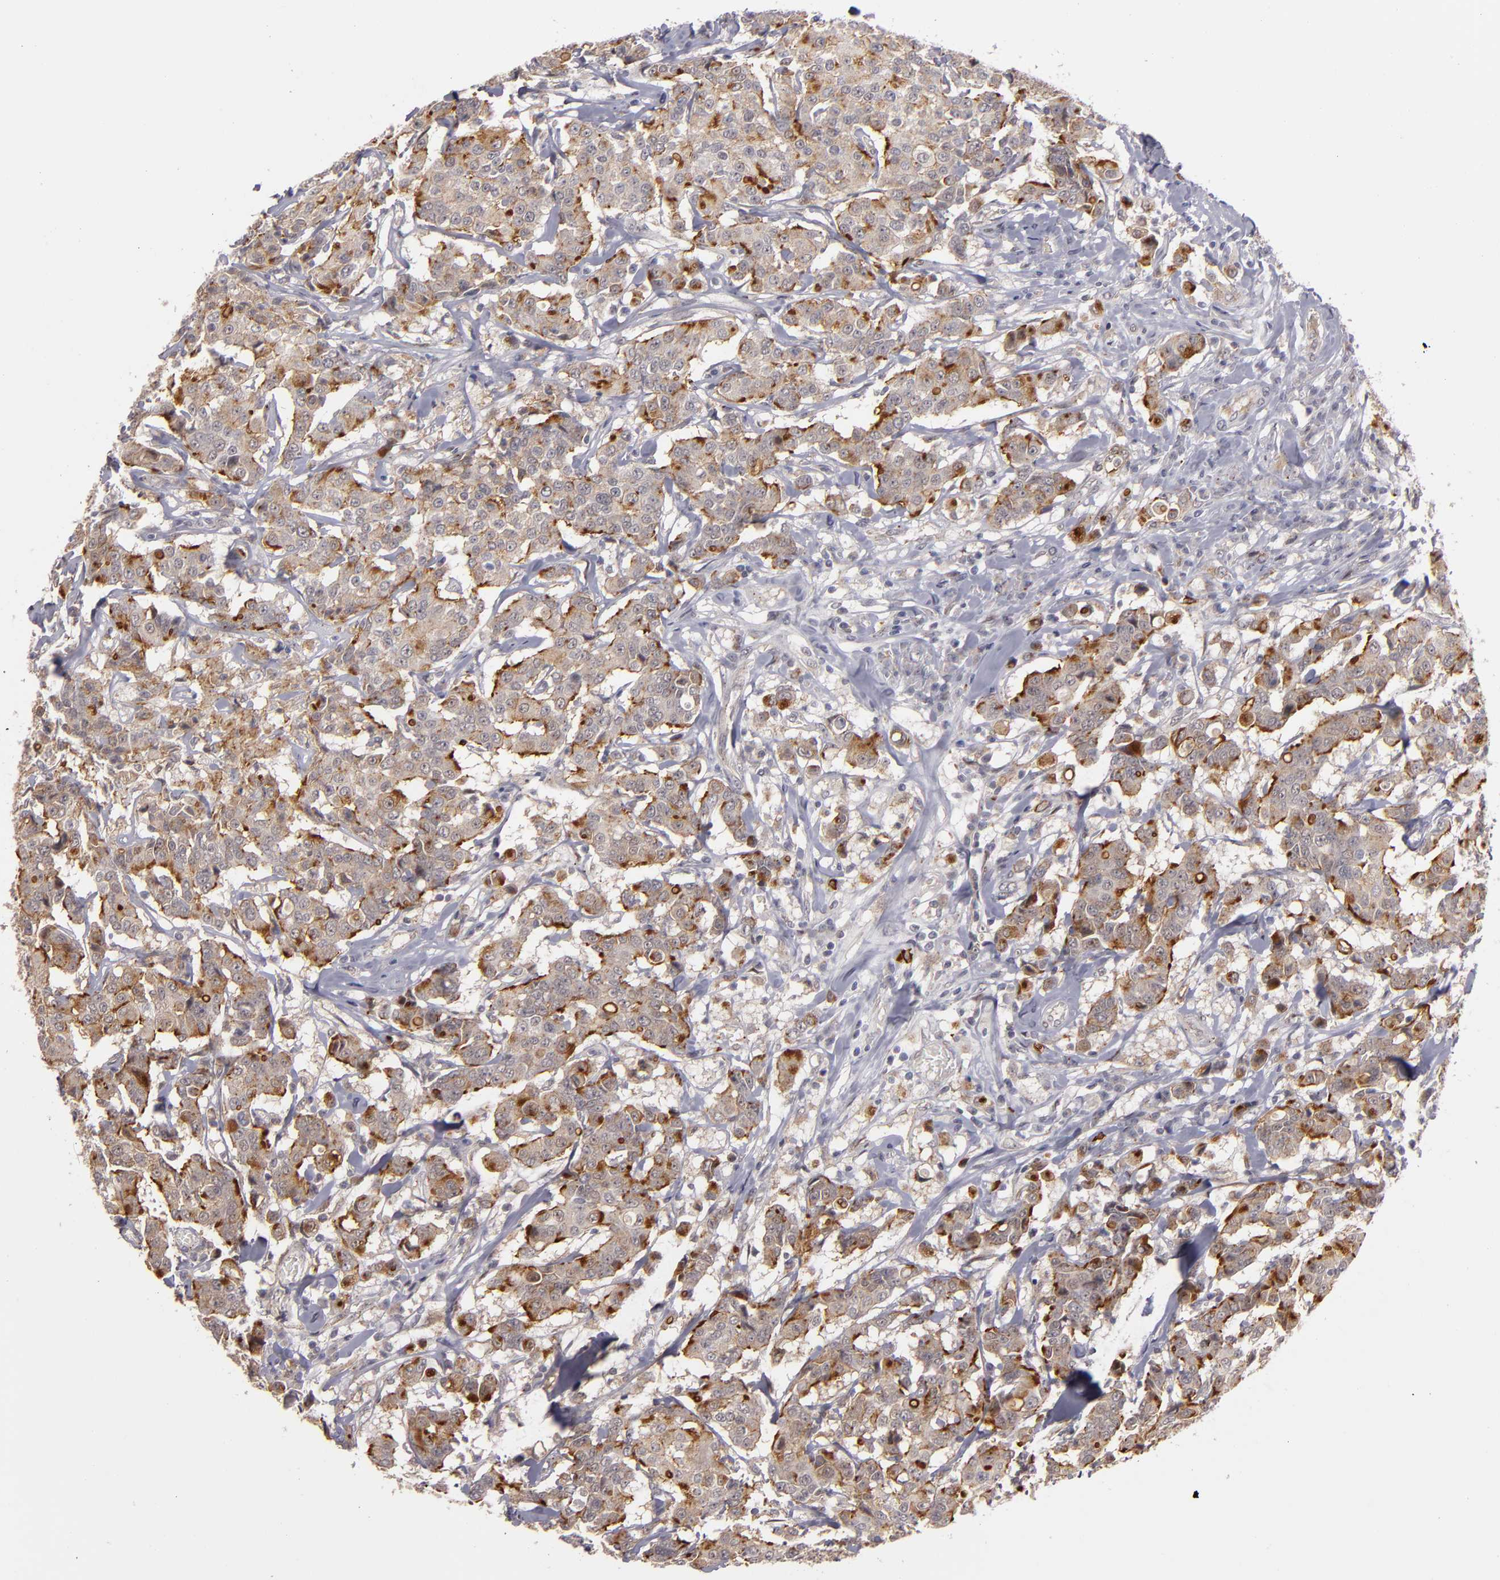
{"staining": {"intensity": "weak", "quantity": ">75%", "location": "cytoplasmic/membranous"}, "tissue": "breast cancer", "cell_type": "Tumor cells", "image_type": "cancer", "snomed": [{"axis": "morphology", "description": "Duct carcinoma"}, {"axis": "topography", "description": "Breast"}], "caption": "Protein staining displays weak cytoplasmic/membranous positivity in about >75% of tumor cells in breast intraductal carcinoma.", "gene": "STX3", "patient": {"sex": "female", "age": 27}}